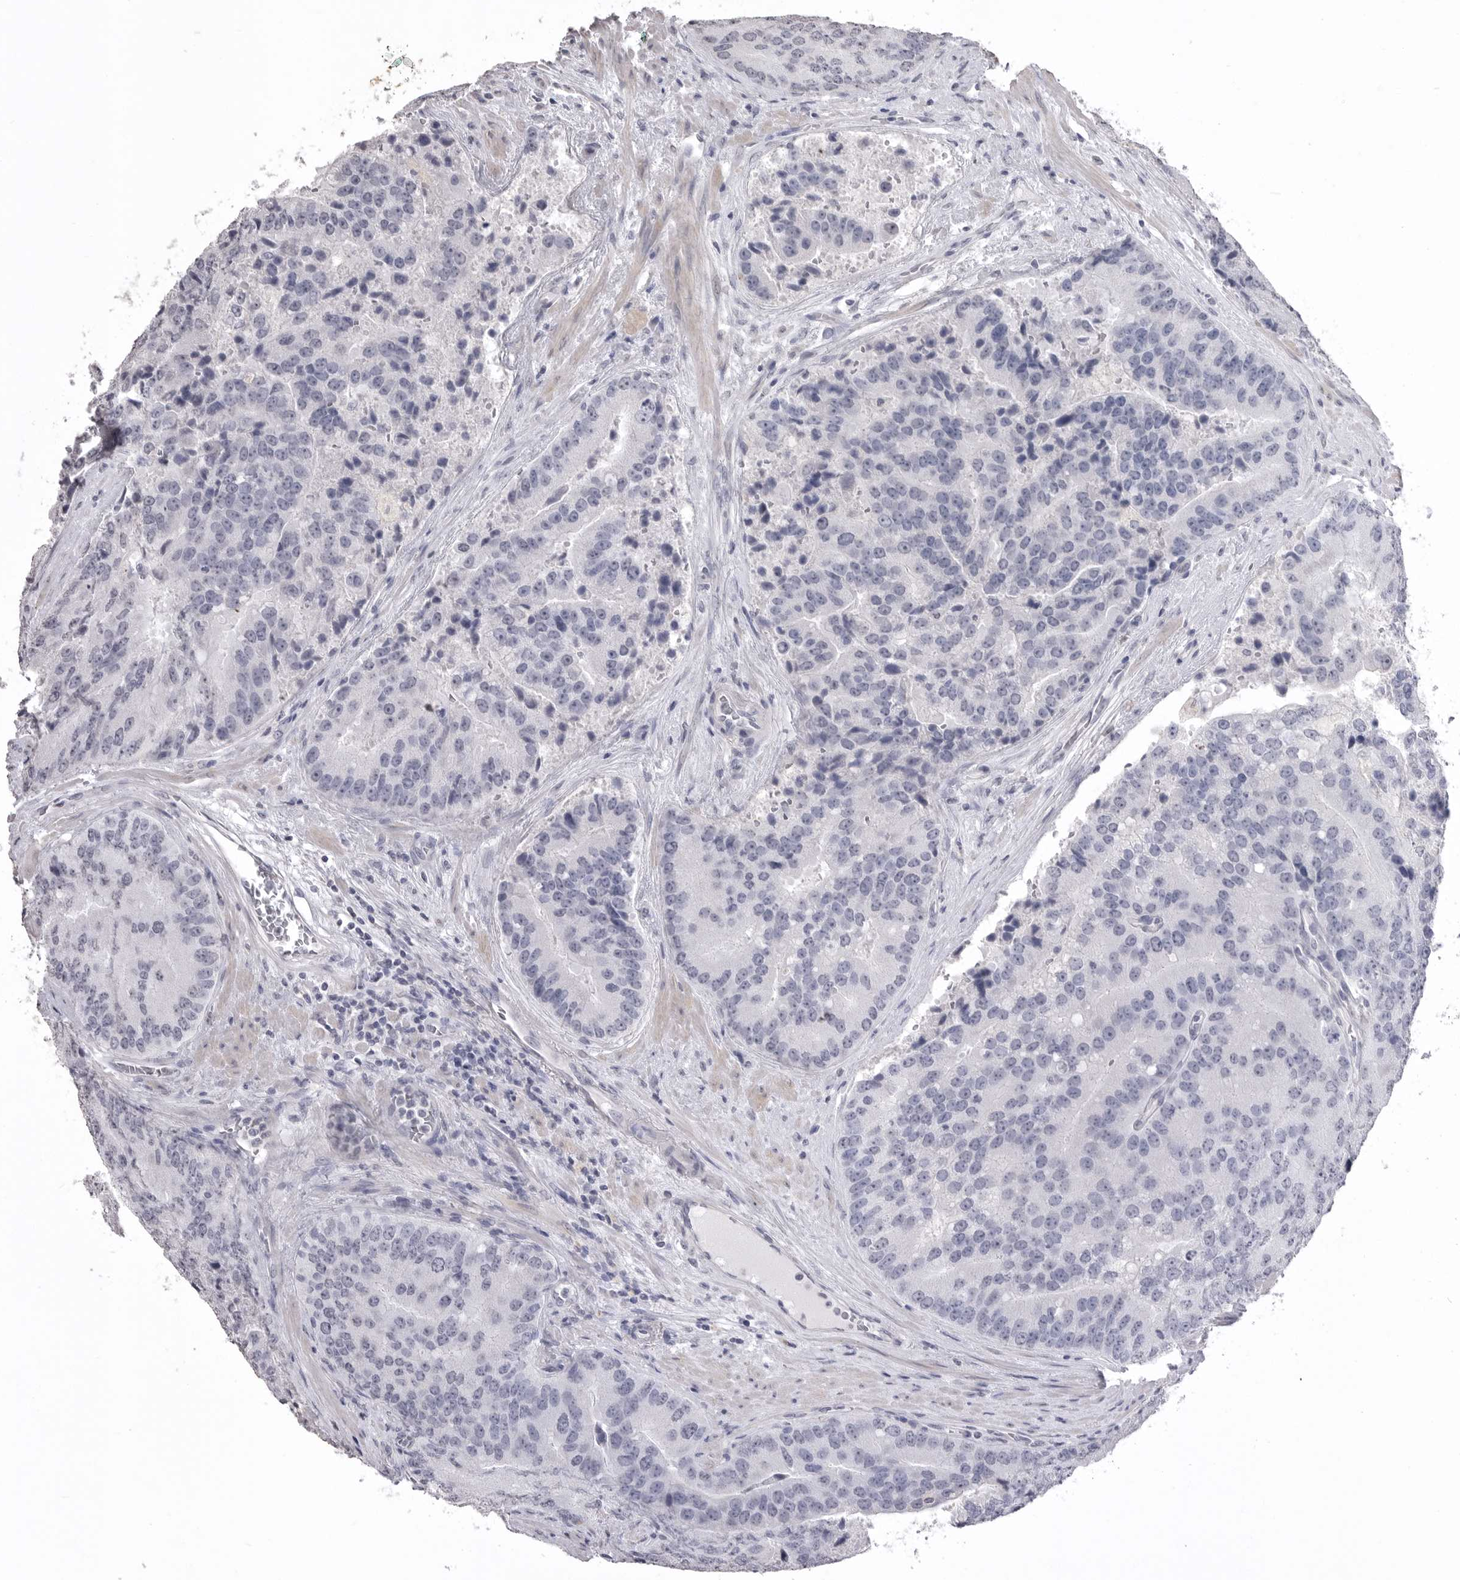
{"staining": {"intensity": "negative", "quantity": "none", "location": "none"}, "tissue": "prostate cancer", "cell_type": "Tumor cells", "image_type": "cancer", "snomed": [{"axis": "morphology", "description": "Adenocarcinoma, High grade"}, {"axis": "topography", "description": "Prostate"}], "caption": "Prostate adenocarcinoma (high-grade) stained for a protein using immunohistochemistry (IHC) displays no expression tumor cells.", "gene": "ICAM5", "patient": {"sex": "male", "age": 70}}